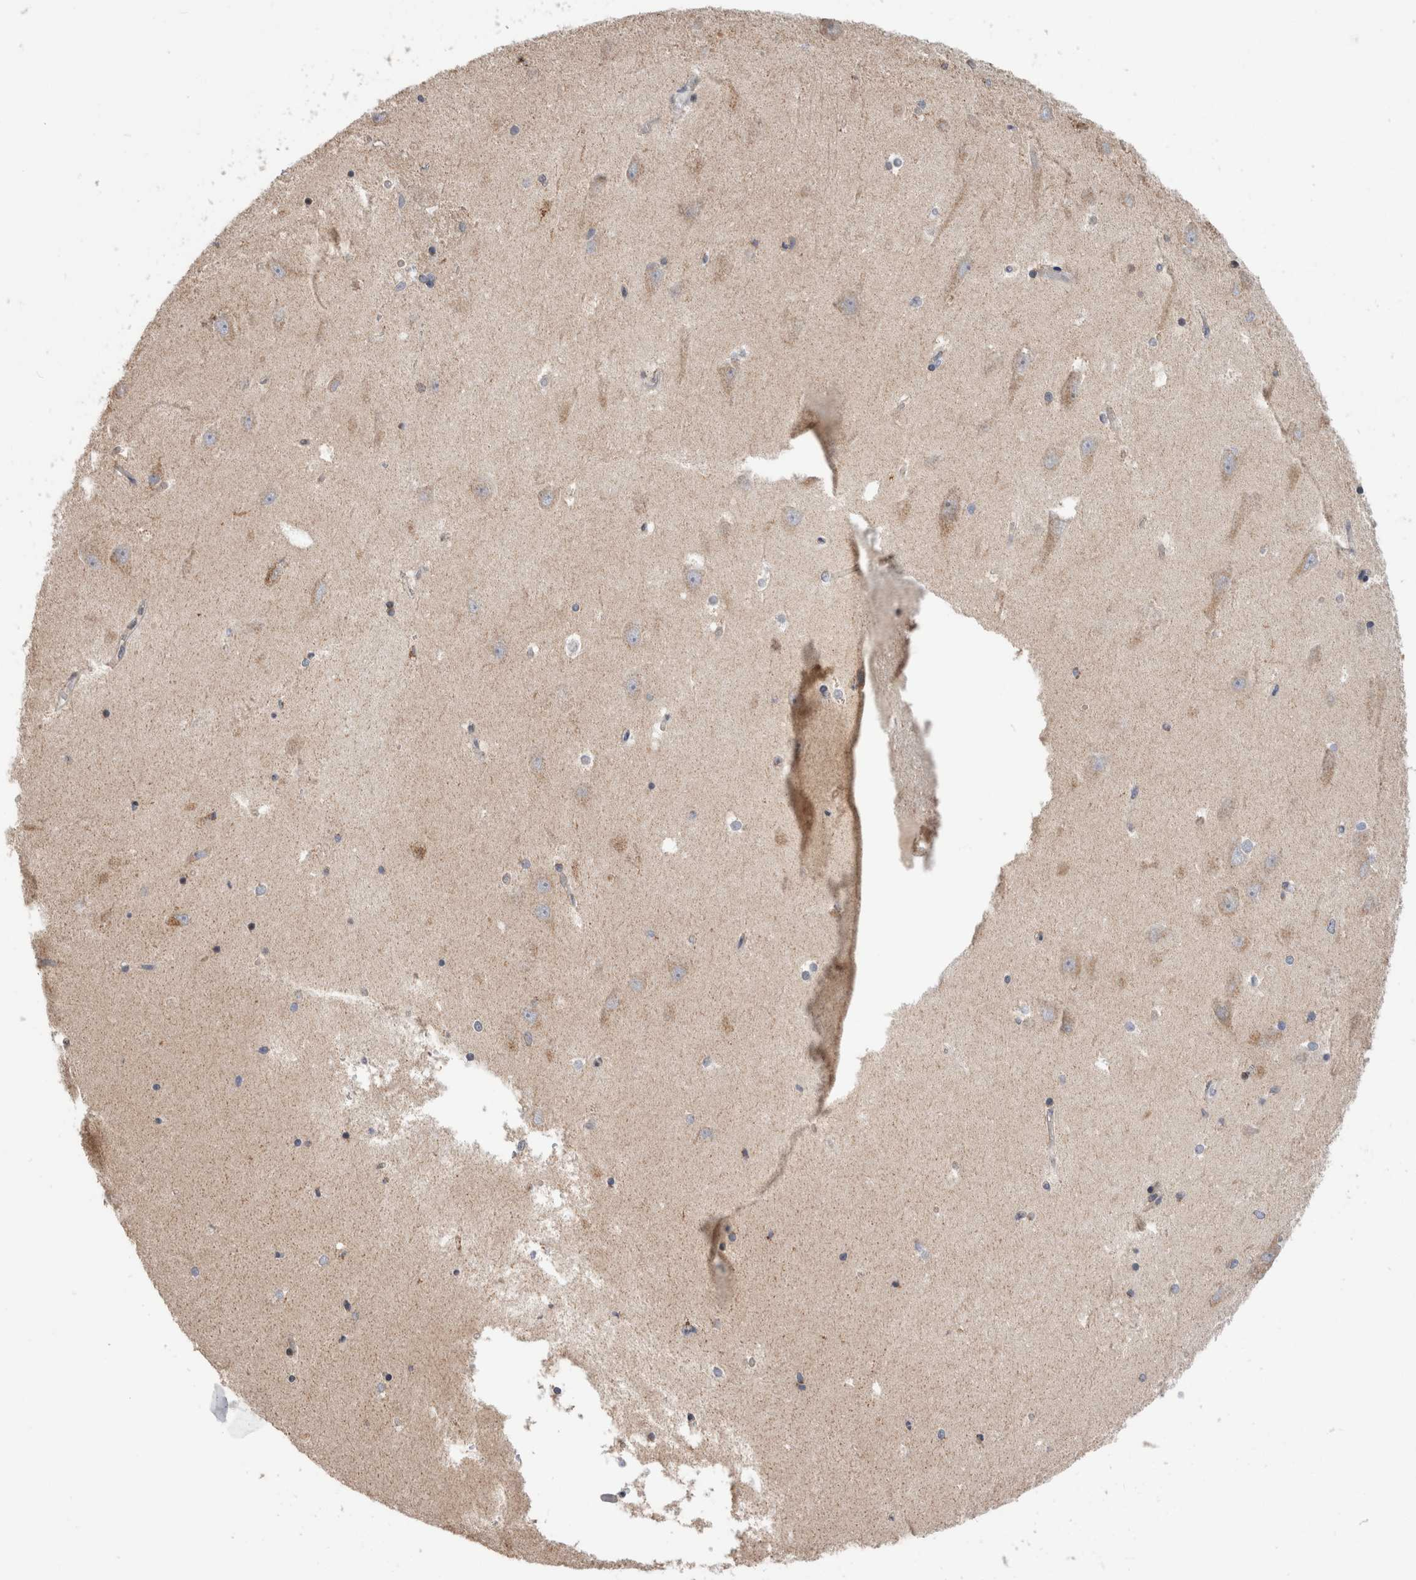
{"staining": {"intensity": "negative", "quantity": "none", "location": "none"}, "tissue": "hippocampus", "cell_type": "Glial cells", "image_type": "normal", "snomed": [{"axis": "morphology", "description": "Normal tissue, NOS"}, {"axis": "topography", "description": "Hippocampus"}], "caption": "IHC of benign human hippocampus shows no staining in glial cells.", "gene": "MRPL37", "patient": {"sex": "male", "age": 45}}